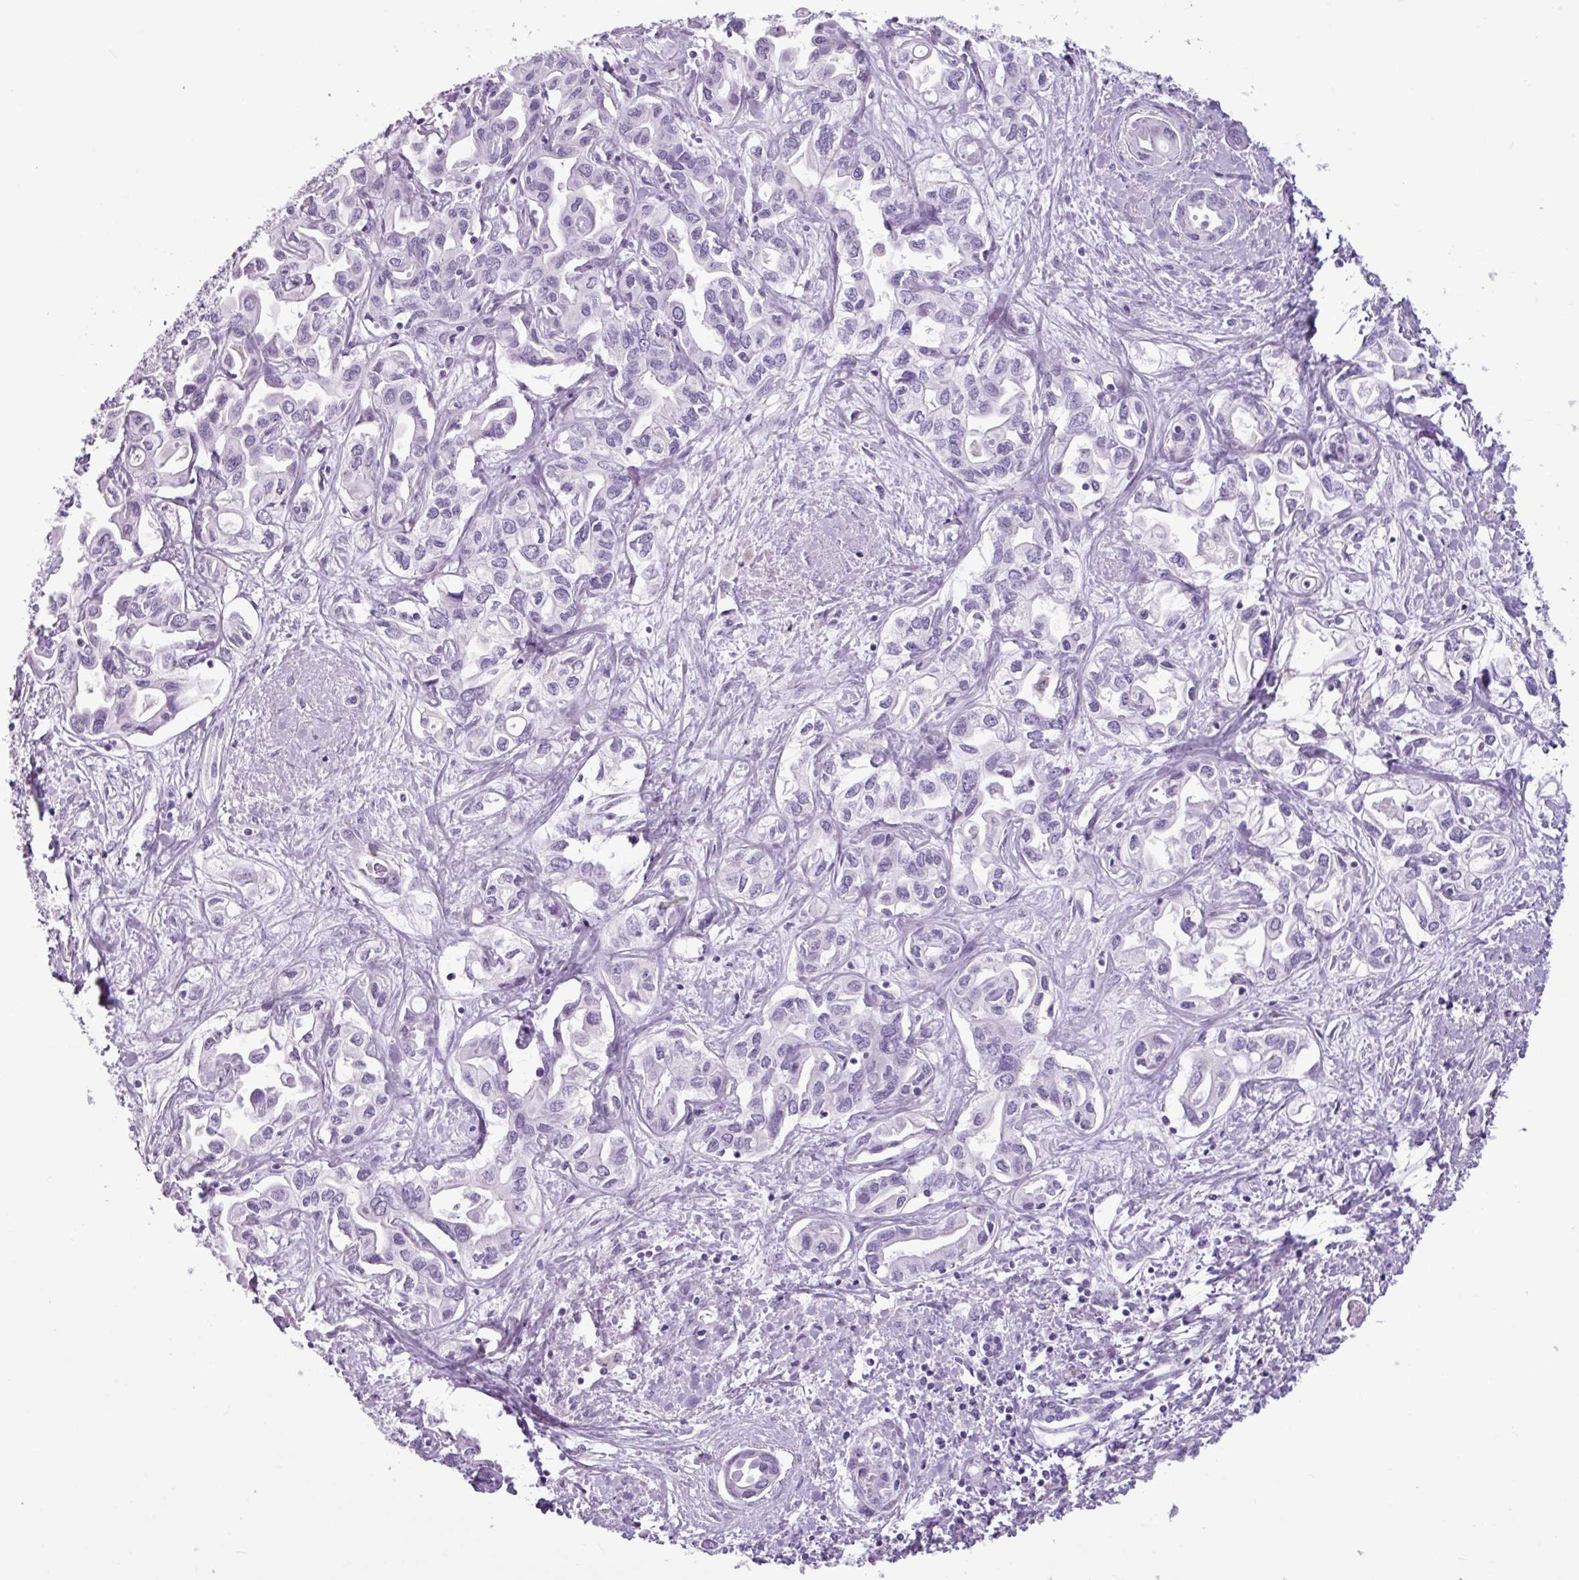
{"staining": {"intensity": "negative", "quantity": "none", "location": "none"}, "tissue": "liver cancer", "cell_type": "Tumor cells", "image_type": "cancer", "snomed": [{"axis": "morphology", "description": "Cholangiocarcinoma"}, {"axis": "topography", "description": "Liver"}], "caption": "A photomicrograph of liver cancer stained for a protein exhibits no brown staining in tumor cells. Nuclei are stained in blue.", "gene": "SCT", "patient": {"sex": "female", "age": 64}}